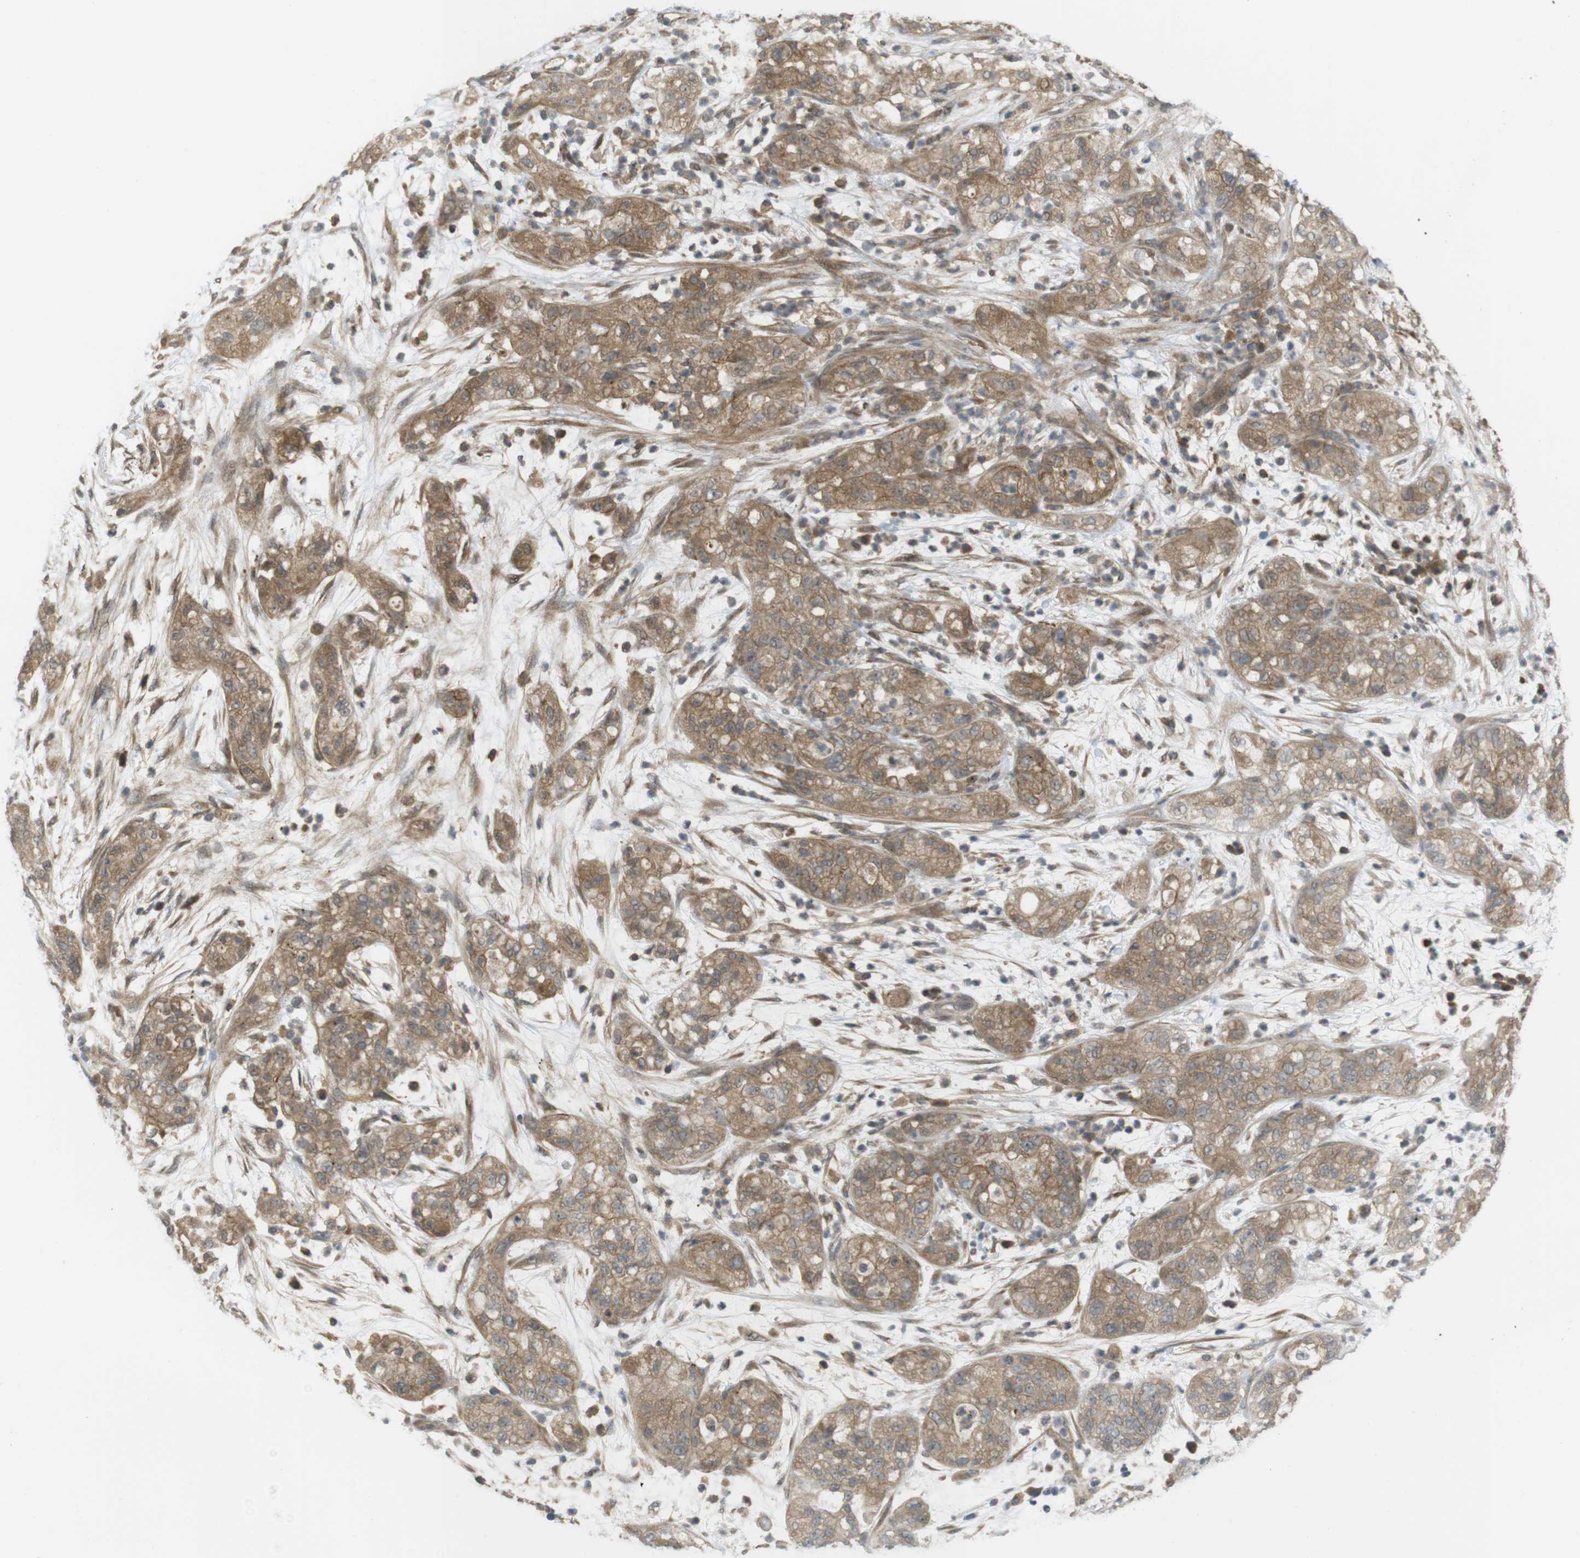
{"staining": {"intensity": "moderate", "quantity": ">75%", "location": "cytoplasmic/membranous"}, "tissue": "pancreatic cancer", "cell_type": "Tumor cells", "image_type": "cancer", "snomed": [{"axis": "morphology", "description": "Adenocarcinoma, NOS"}, {"axis": "topography", "description": "Pancreas"}], "caption": "A brown stain shows moderate cytoplasmic/membranous expression of a protein in pancreatic adenocarcinoma tumor cells.", "gene": "RNF130", "patient": {"sex": "female", "age": 78}}